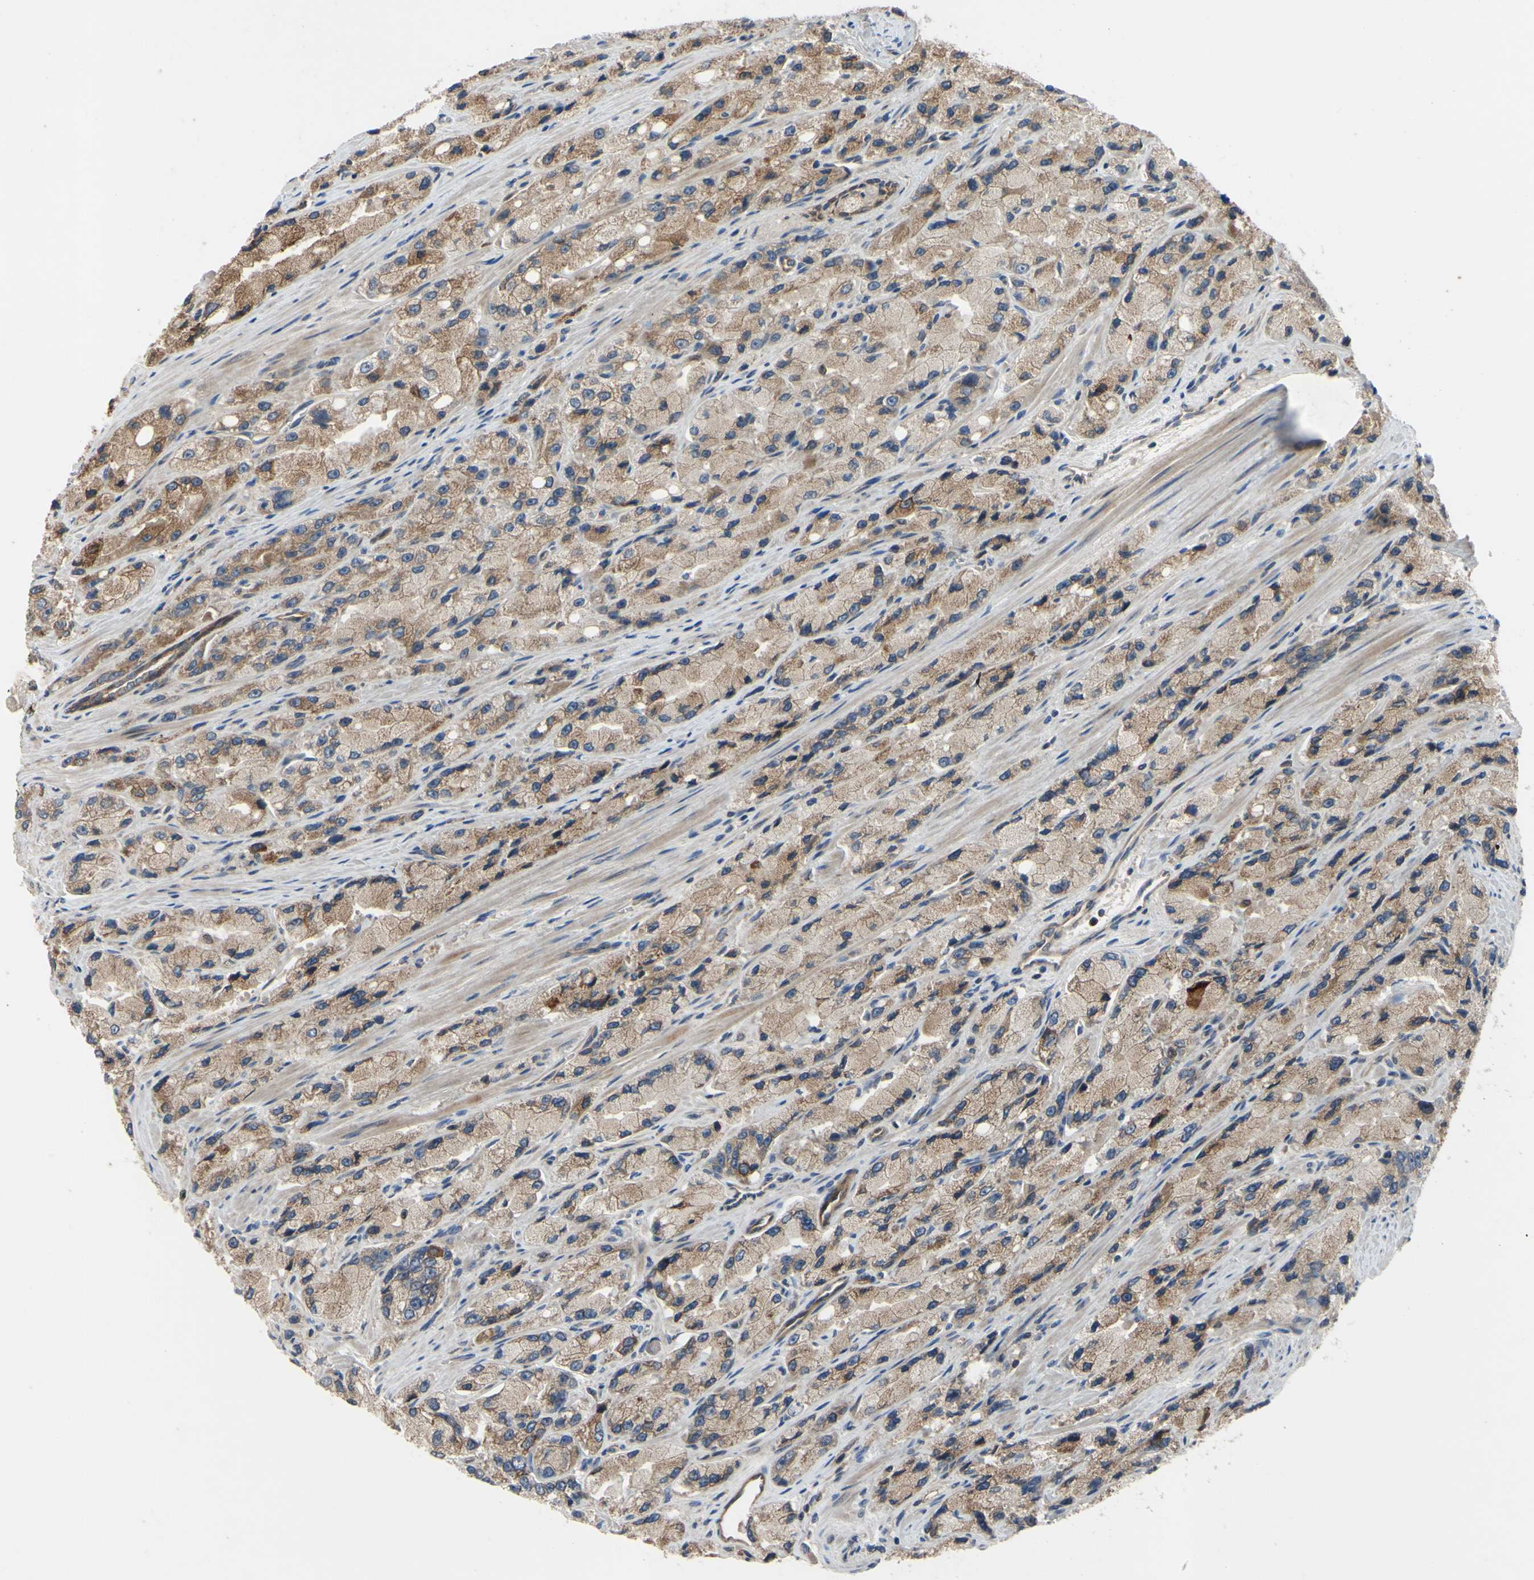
{"staining": {"intensity": "moderate", "quantity": ">75%", "location": "cytoplasmic/membranous"}, "tissue": "prostate cancer", "cell_type": "Tumor cells", "image_type": "cancer", "snomed": [{"axis": "morphology", "description": "Adenocarcinoma, High grade"}, {"axis": "topography", "description": "Prostate"}], "caption": "There is medium levels of moderate cytoplasmic/membranous expression in tumor cells of prostate cancer (adenocarcinoma (high-grade)), as demonstrated by immunohistochemical staining (brown color).", "gene": "XIAP", "patient": {"sex": "male", "age": 58}}